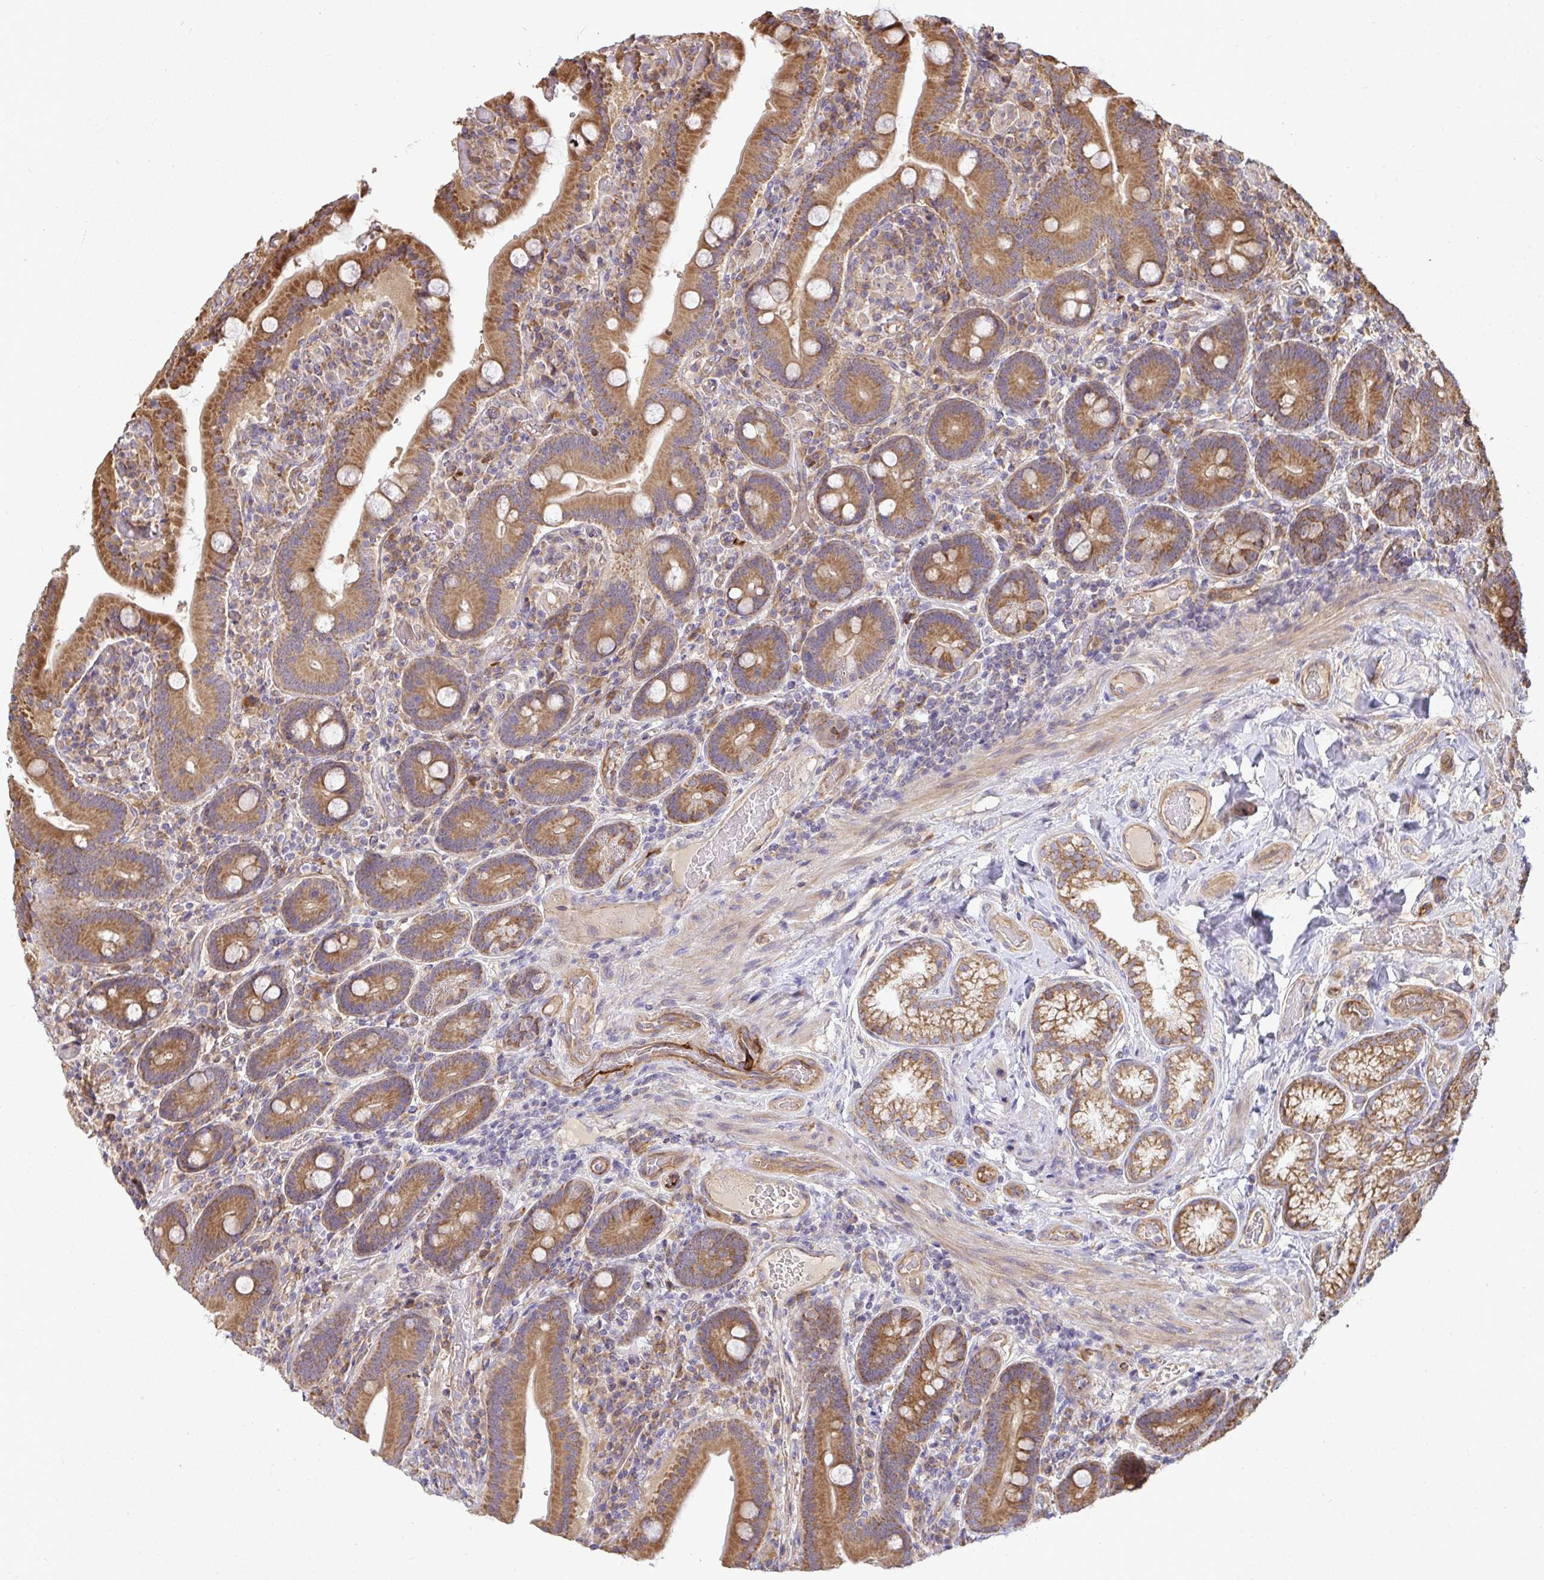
{"staining": {"intensity": "moderate", "quantity": ">75%", "location": "cytoplasmic/membranous"}, "tissue": "duodenum", "cell_type": "Glandular cells", "image_type": "normal", "snomed": [{"axis": "morphology", "description": "Normal tissue, NOS"}, {"axis": "topography", "description": "Duodenum"}], "caption": "Immunohistochemical staining of normal duodenum exhibits moderate cytoplasmic/membranous protein staining in approximately >75% of glandular cells. The staining is performed using DAB (3,3'-diaminobenzidine) brown chromogen to label protein expression. The nuclei are counter-stained blue using hematoxylin.", "gene": "B4GALT6", "patient": {"sex": "female", "age": 62}}